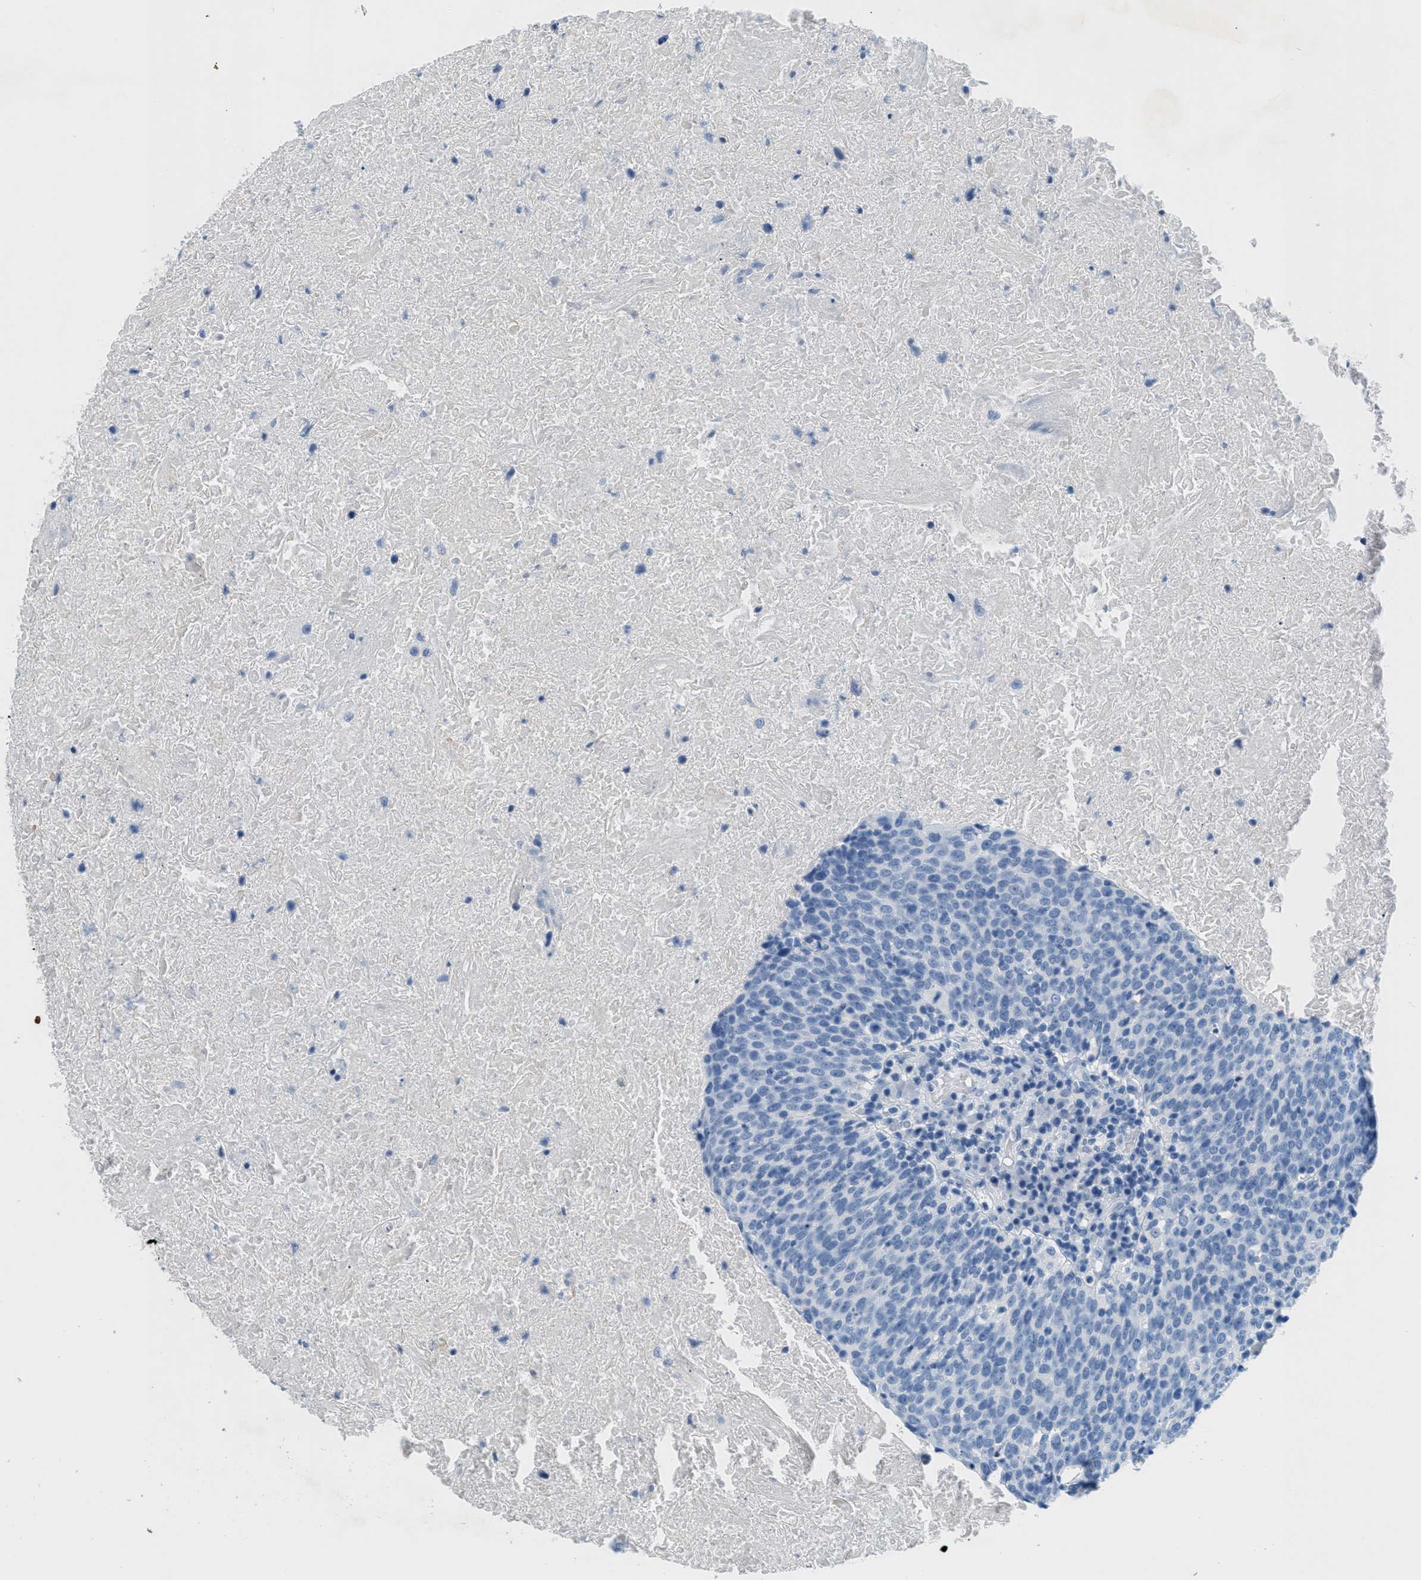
{"staining": {"intensity": "negative", "quantity": "none", "location": "none"}, "tissue": "head and neck cancer", "cell_type": "Tumor cells", "image_type": "cancer", "snomed": [{"axis": "morphology", "description": "Squamous cell carcinoma, NOS"}, {"axis": "morphology", "description": "Squamous cell carcinoma, metastatic, NOS"}, {"axis": "topography", "description": "Lymph node"}, {"axis": "topography", "description": "Head-Neck"}], "caption": "Photomicrograph shows no significant protein positivity in tumor cells of head and neck cancer (metastatic squamous cell carcinoma).", "gene": "GPM6A", "patient": {"sex": "male", "age": 62}}